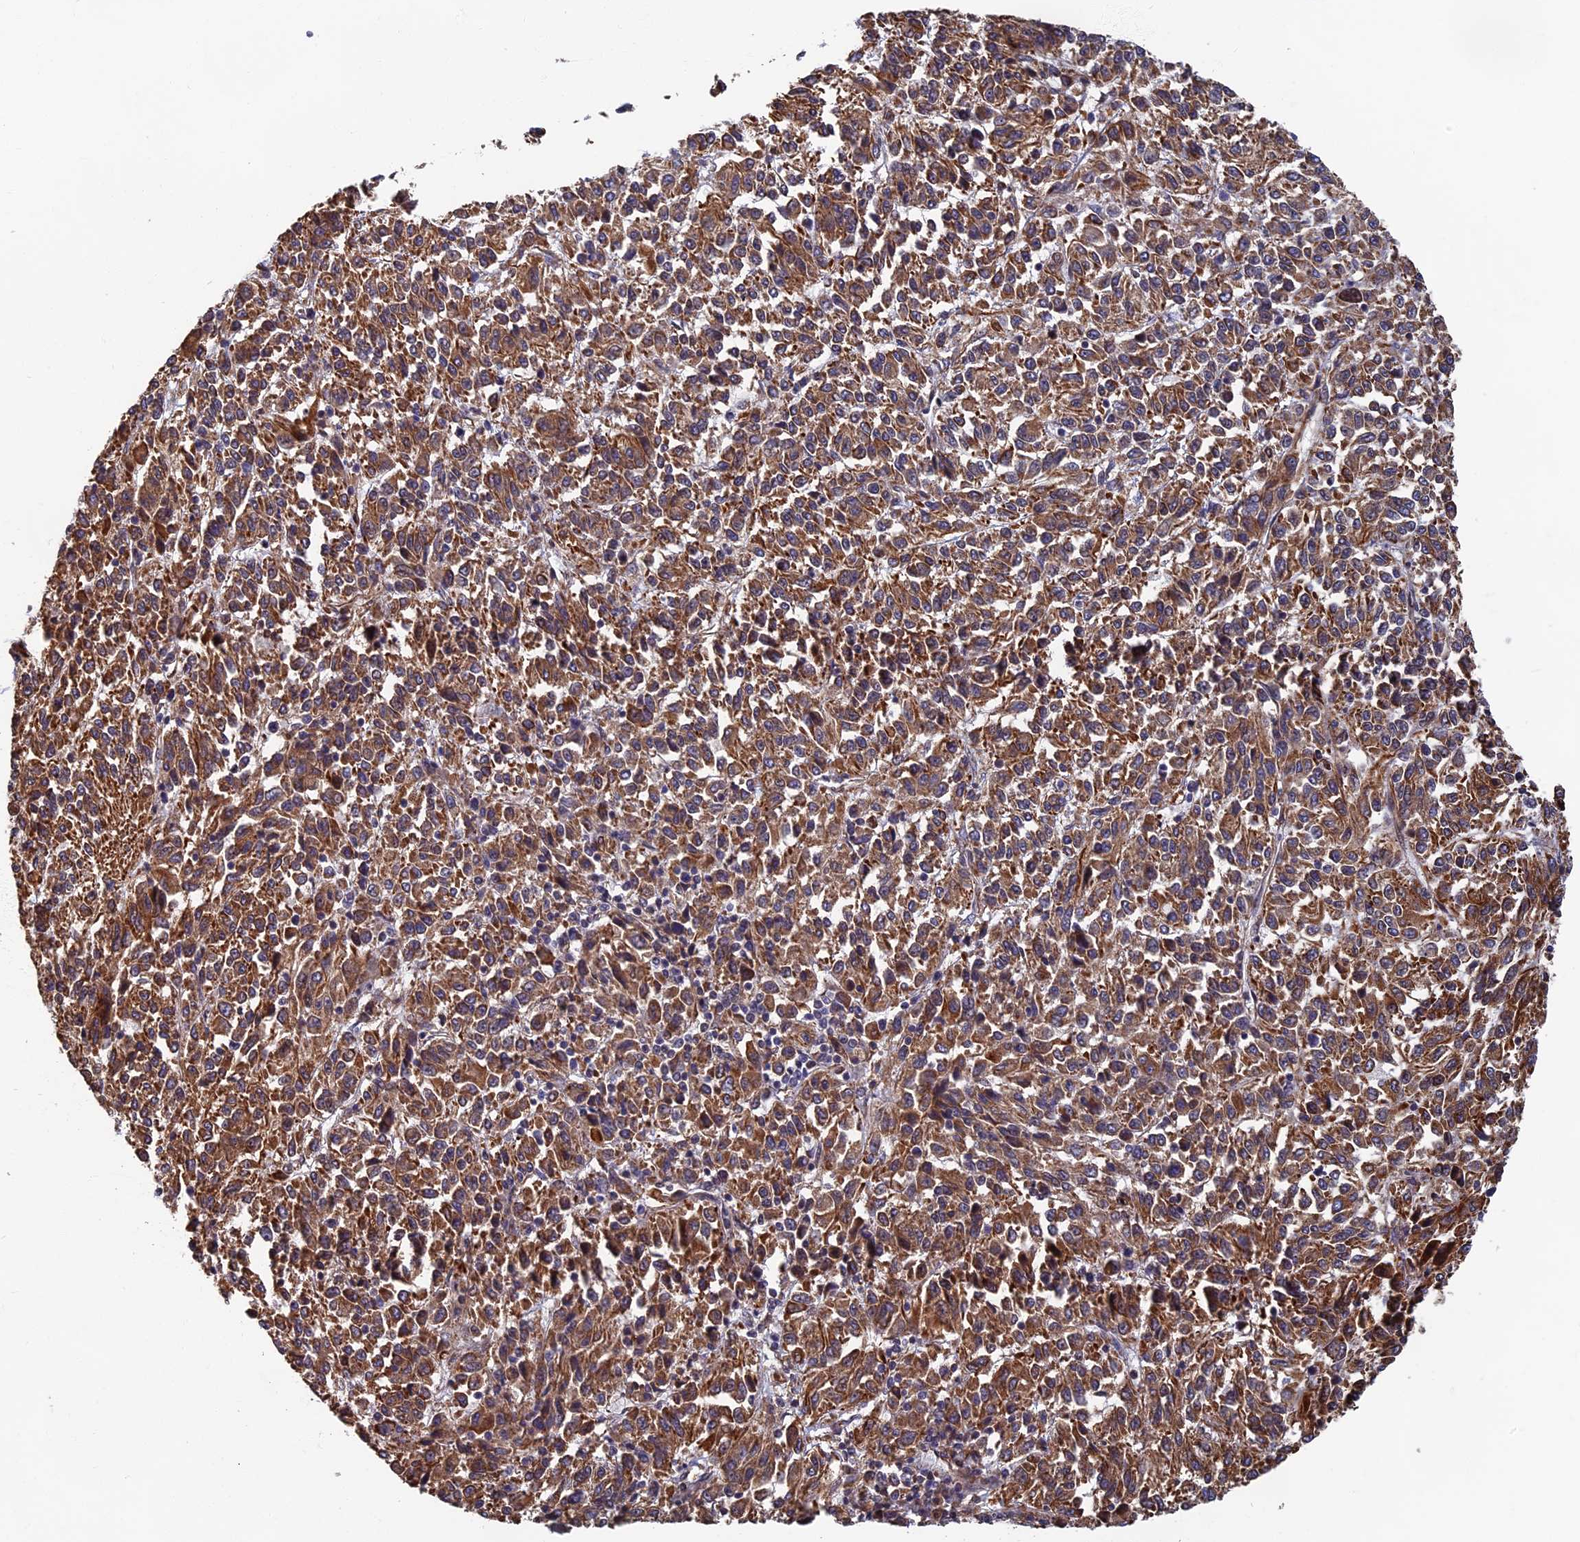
{"staining": {"intensity": "moderate", "quantity": ">75%", "location": "cytoplasmic/membranous"}, "tissue": "melanoma", "cell_type": "Tumor cells", "image_type": "cancer", "snomed": [{"axis": "morphology", "description": "Malignant melanoma, Metastatic site"}, {"axis": "topography", "description": "Lung"}], "caption": "Immunohistochemical staining of human melanoma displays moderate cytoplasmic/membranous protein staining in approximately >75% of tumor cells.", "gene": "CTDP1", "patient": {"sex": "male", "age": 64}}